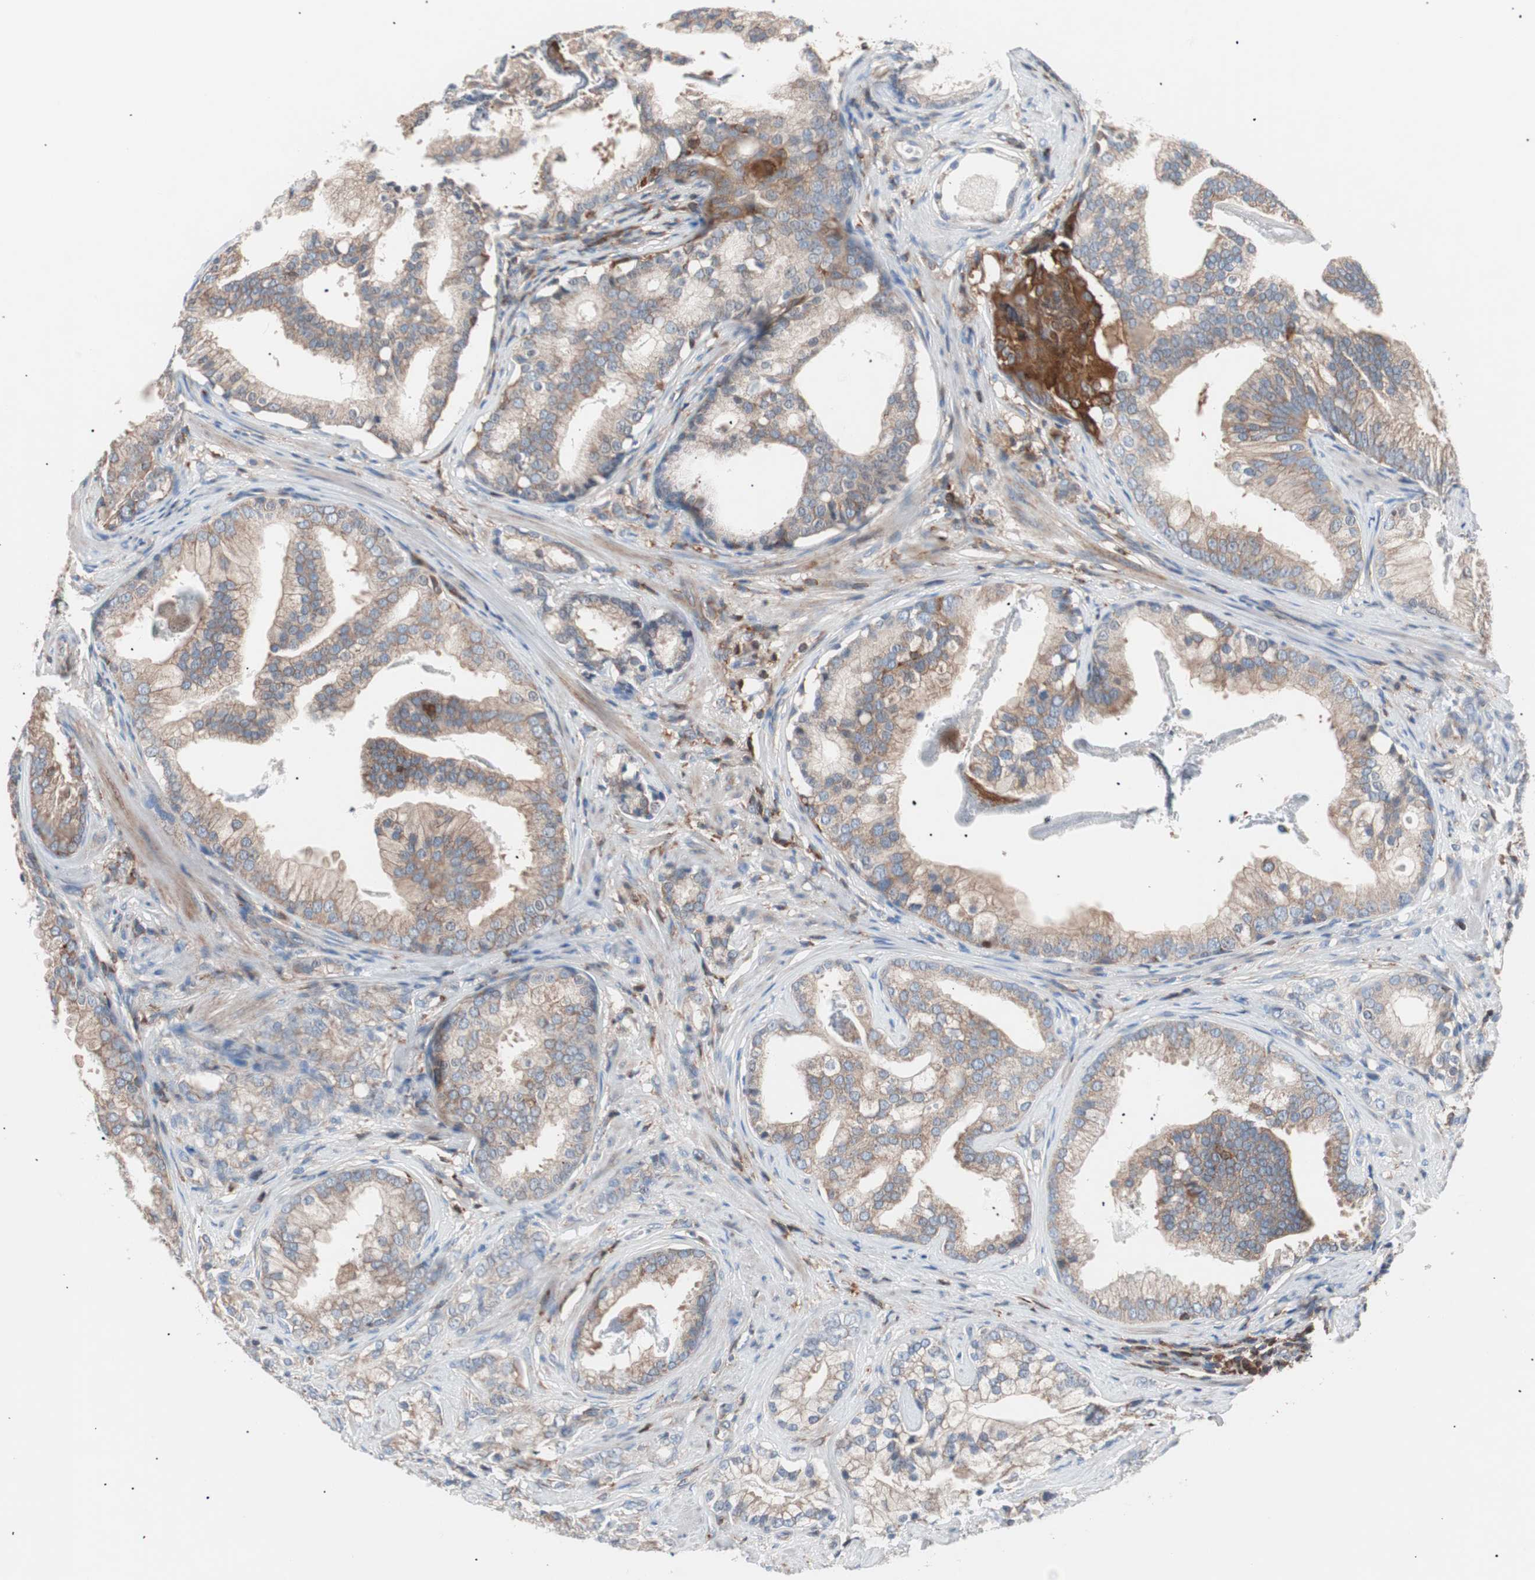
{"staining": {"intensity": "weak", "quantity": ">75%", "location": "cytoplasmic/membranous"}, "tissue": "prostate cancer", "cell_type": "Tumor cells", "image_type": "cancer", "snomed": [{"axis": "morphology", "description": "Adenocarcinoma, Low grade"}, {"axis": "topography", "description": "Prostate"}], "caption": "Immunohistochemical staining of prostate cancer (adenocarcinoma (low-grade)) demonstrates low levels of weak cytoplasmic/membranous protein staining in about >75% of tumor cells. (Brightfield microscopy of DAB IHC at high magnification).", "gene": "PIK3R1", "patient": {"sex": "male", "age": 58}}